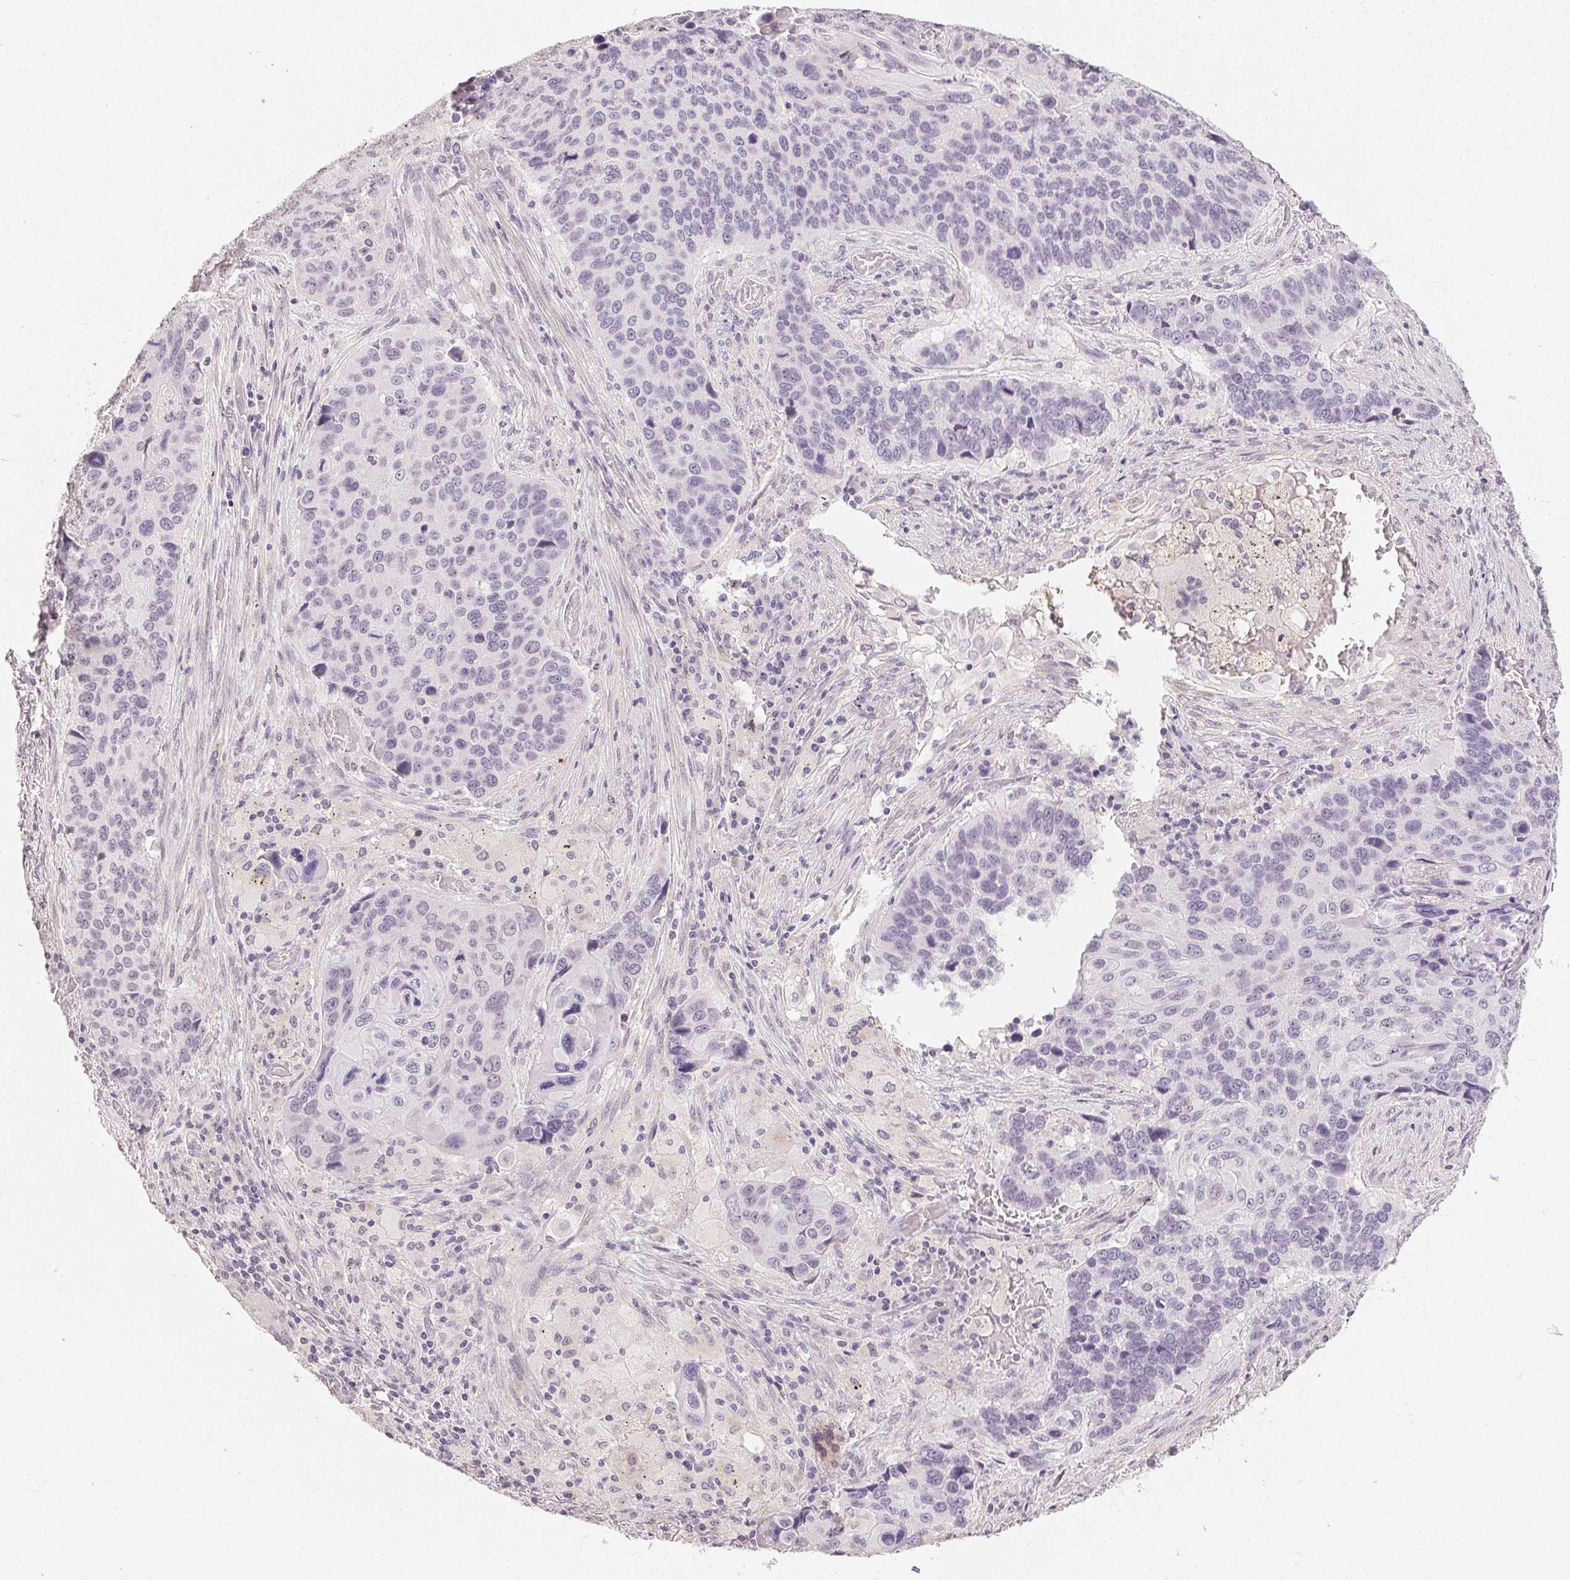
{"staining": {"intensity": "negative", "quantity": "none", "location": "none"}, "tissue": "lung cancer", "cell_type": "Tumor cells", "image_type": "cancer", "snomed": [{"axis": "morphology", "description": "Squamous cell carcinoma, NOS"}, {"axis": "topography", "description": "Lung"}], "caption": "This is a histopathology image of immunohistochemistry (IHC) staining of squamous cell carcinoma (lung), which shows no staining in tumor cells.", "gene": "TMEM174", "patient": {"sex": "male", "age": 68}}